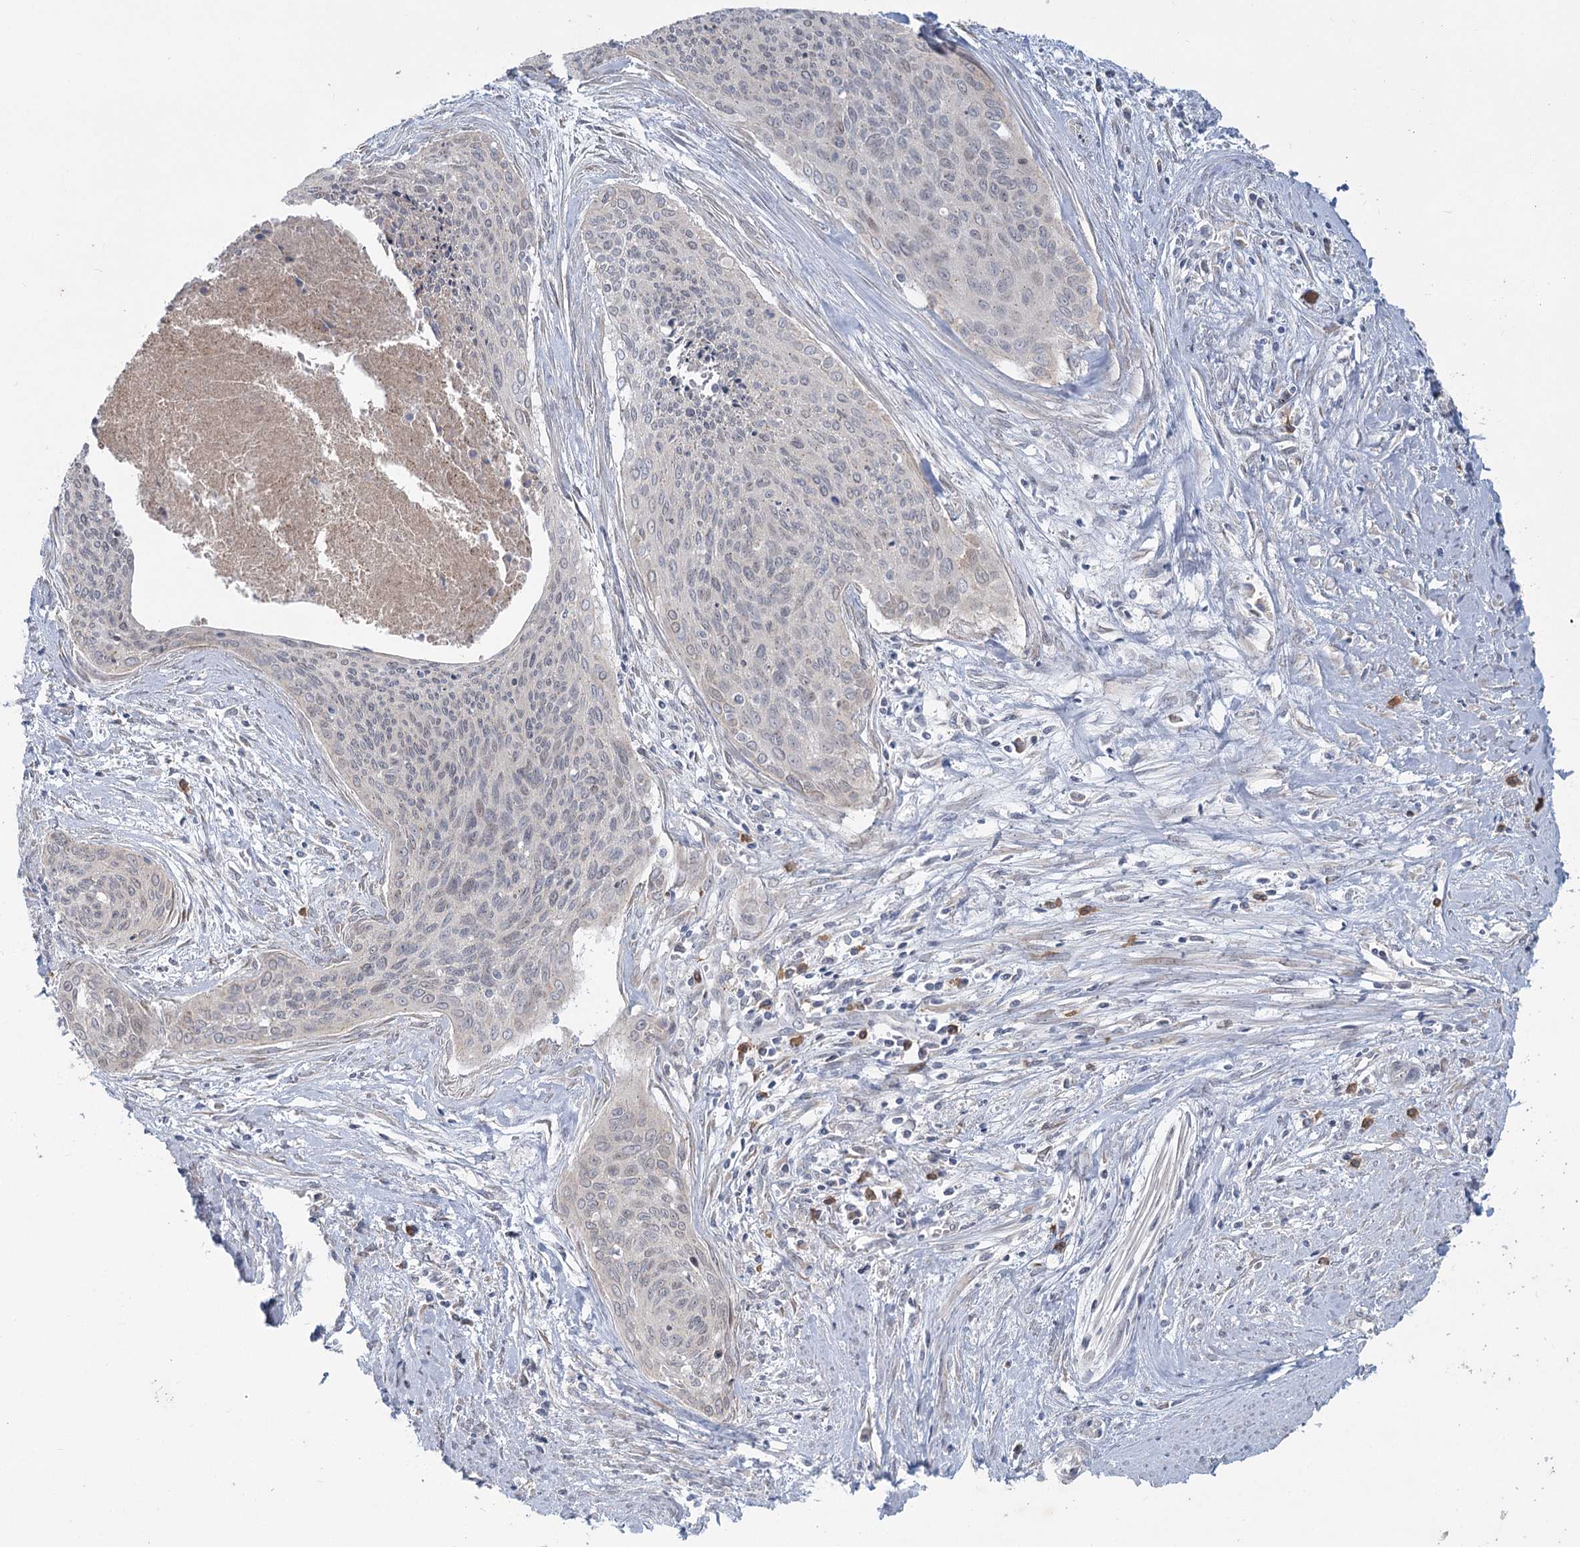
{"staining": {"intensity": "negative", "quantity": "none", "location": "none"}, "tissue": "cervical cancer", "cell_type": "Tumor cells", "image_type": "cancer", "snomed": [{"axis": "morphology", "description": "Squamous cell carcinoma, NOS"}, {"axis": "topography", "description": "Cervix"}], "caption": "Protein analysis of cervical squamous cell carcinoma shows no significant expression in tumor cells. Brightfield microscopy of IHC stained with DAB (3,3'-diaminobenzidine) (brown) and hematoxylin (blue), captured at high magnification.", "gene": "PLA2G12A", "patient": {"sex": "female", "age": 55}}